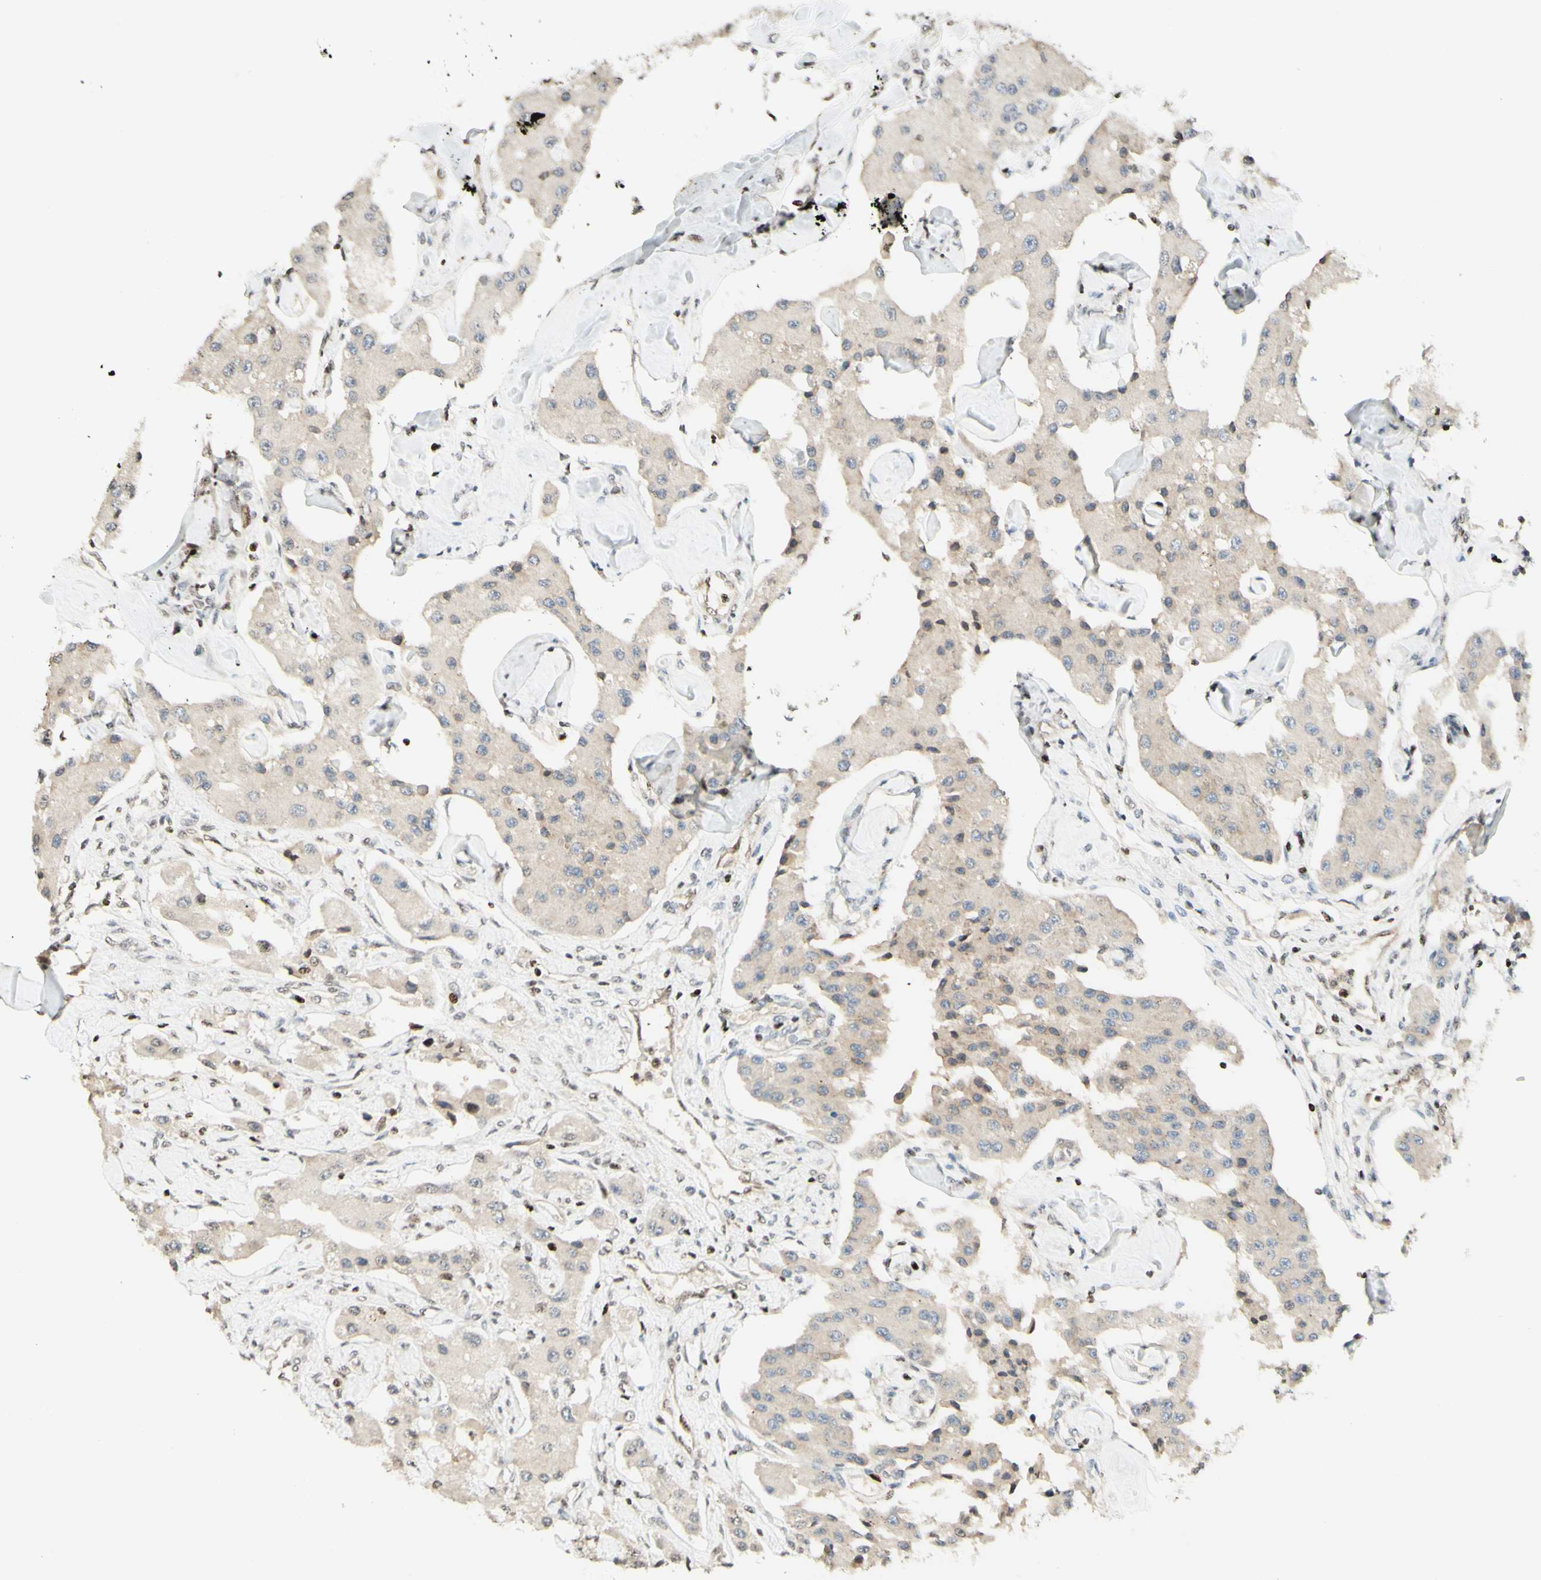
{"staining": {"intensity": "weak", "quantity": ">75%", "location": "cytoplasmic/membranous"}, "tissue": "carcinoid", "cell_type": "Tumor cells", "image_type": "cancer", "snomed": [{"axis": "morphology", "description": "Carcinoid, malignant, NOS"}, {"axis": "topography", "description": "Pancreas"}], "caption": "Immunohistochemical staining of carcinoid exhibits weak cytoplasmic/membranous protein expression in about >75% of tumor cells.", "gene": "CDKL5", "patient": {"sex": "male", "age": 41}}